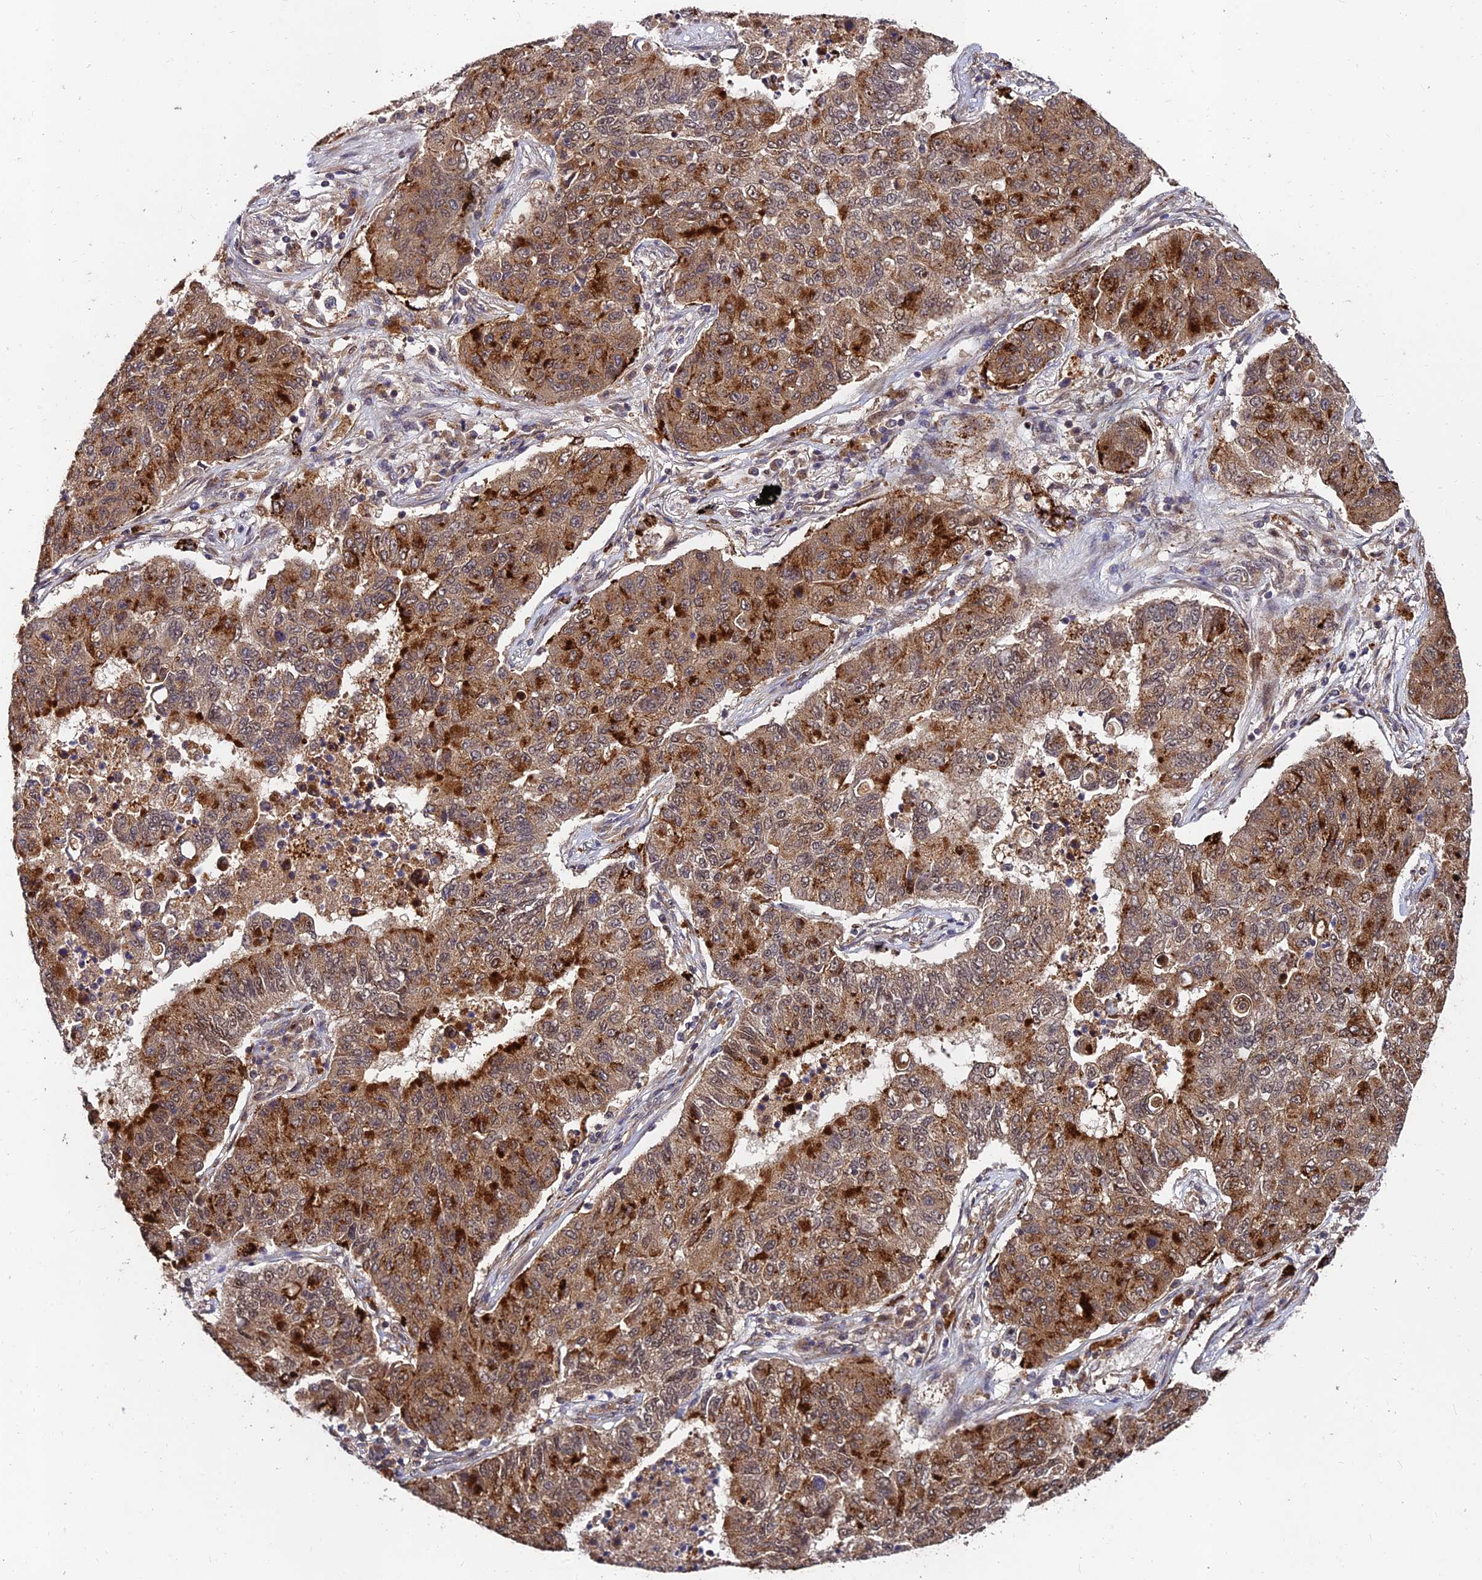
{"staining": {"intensity": "strong", "quantity": ">75%", "location": "cytoplasmic/membranous"}, "tissue": "lung cancer", "cell_type": "Tumor cells", "image_type": "cancer", "snomed": [{"axis": "morphology", "description": "Squamous cell carcinoma, NOS"}, {"axis": "topography", "description": "Lung"}], "caption": "Immunohistochemical staining of lung cancer (squamous cell carcinoma) displays high levels of strong cytoplasmic/membranous expression in approximately >75% of tumor cells. The staining was performed using DAB to visualize the protein expression in brown, while the nuclei were stained in blue with hematoxylin (Magnification: 20x).", "gene": "MKKS", "patient": {"sex": "male", "age": 74}}